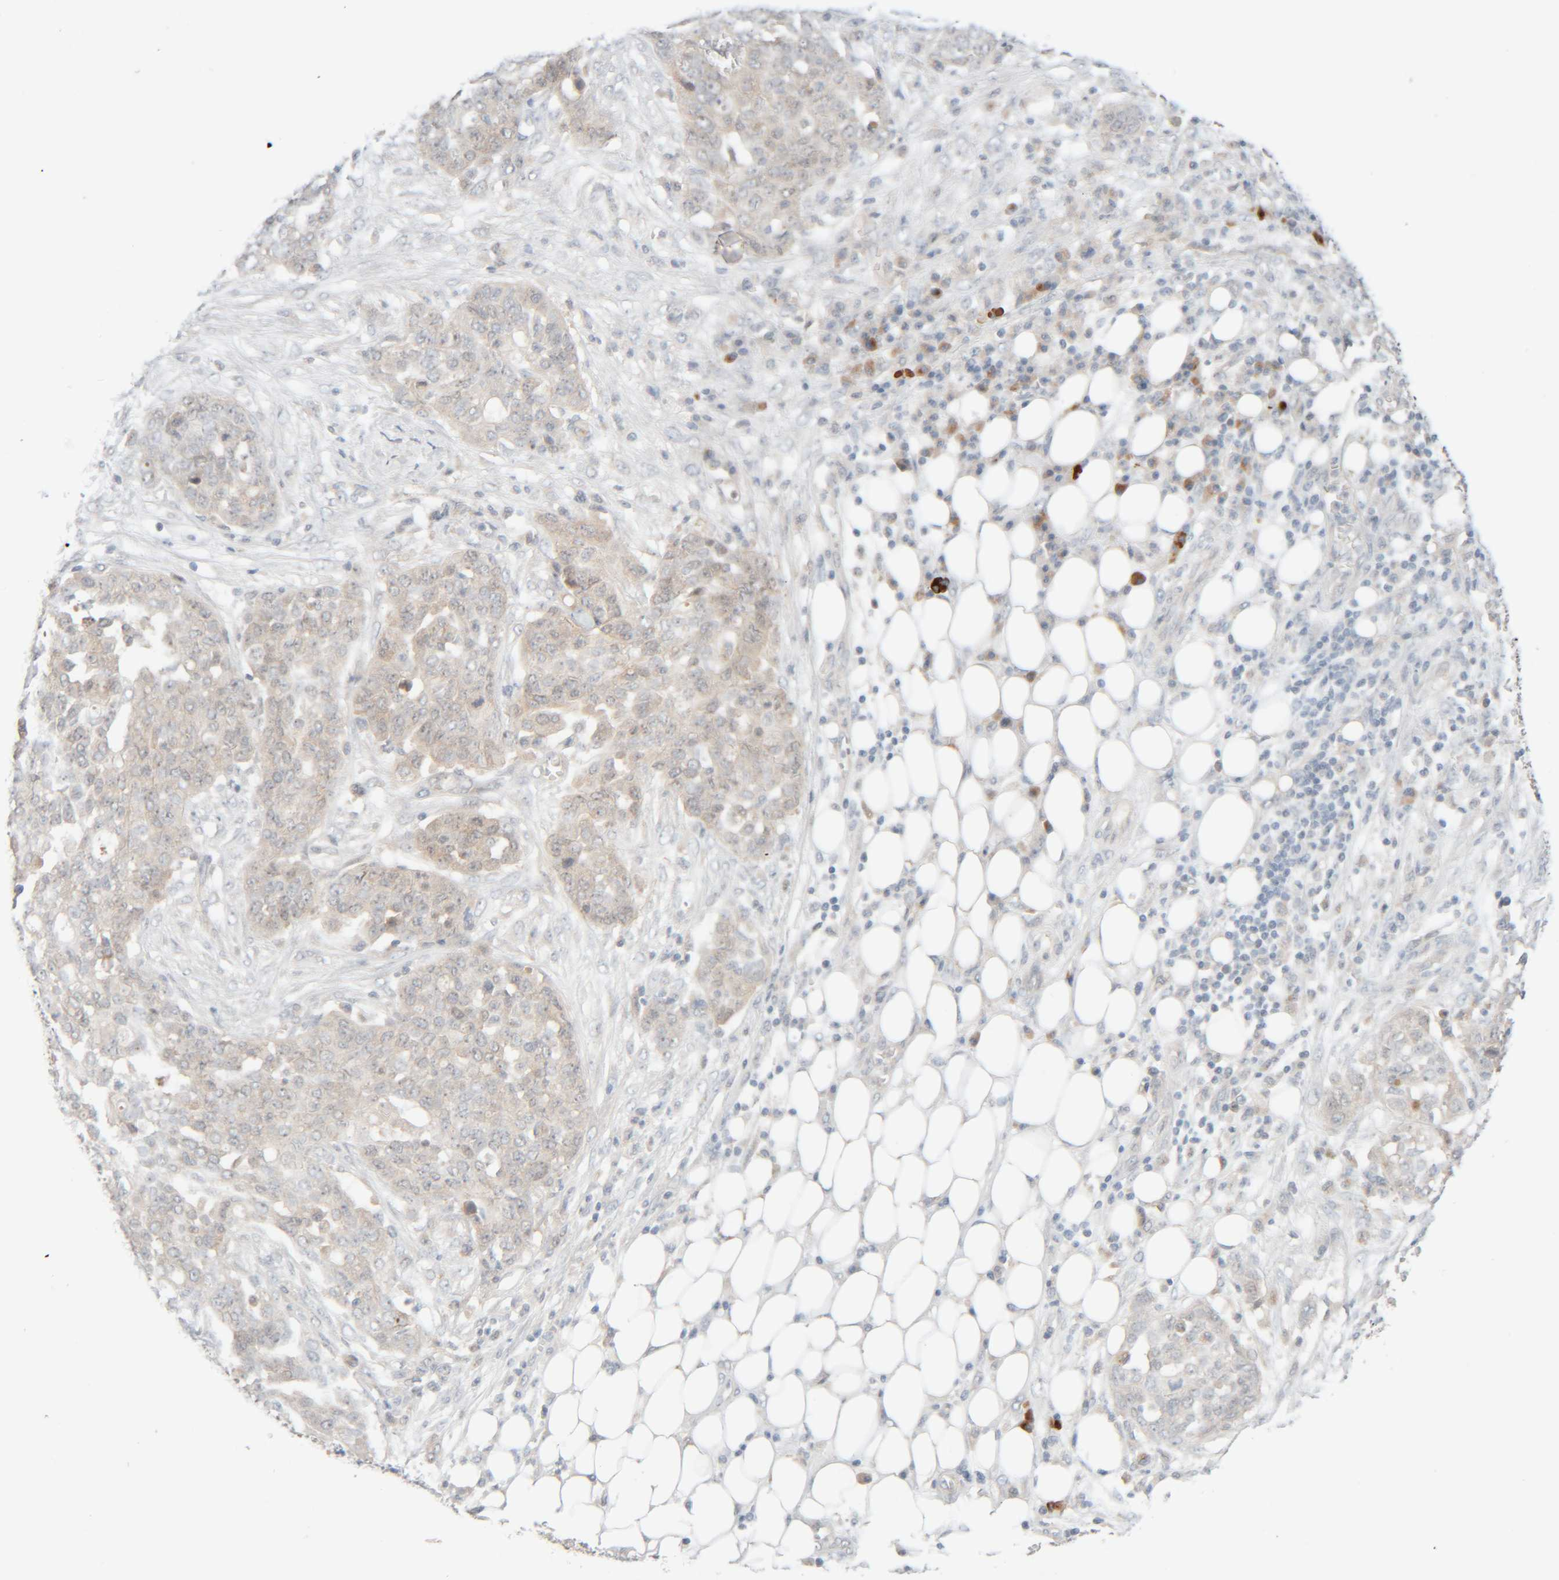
{"staining": {"intensity": "weak", "quantity": "<25%", "location": "cytoplasmic/membranous"}, "tissue": "ovarian cancer", "cell_type": "Tumor cells", "image_type": "cancer", "snomed": [{"axis": "morphology", "description": "Cystadenocarcinoma, serous, NOS"}, {"axis": "topography", "description": "Soft tissue"}, {"axis": "topography", "description": "Ovary"}], "caption": "The photomicrograph demonstrates no staining of tumor cells in ovarian serous cystadenocarcinoma.", "gene": "CHKA", "patient": {"sex": "female", "age": 57}}